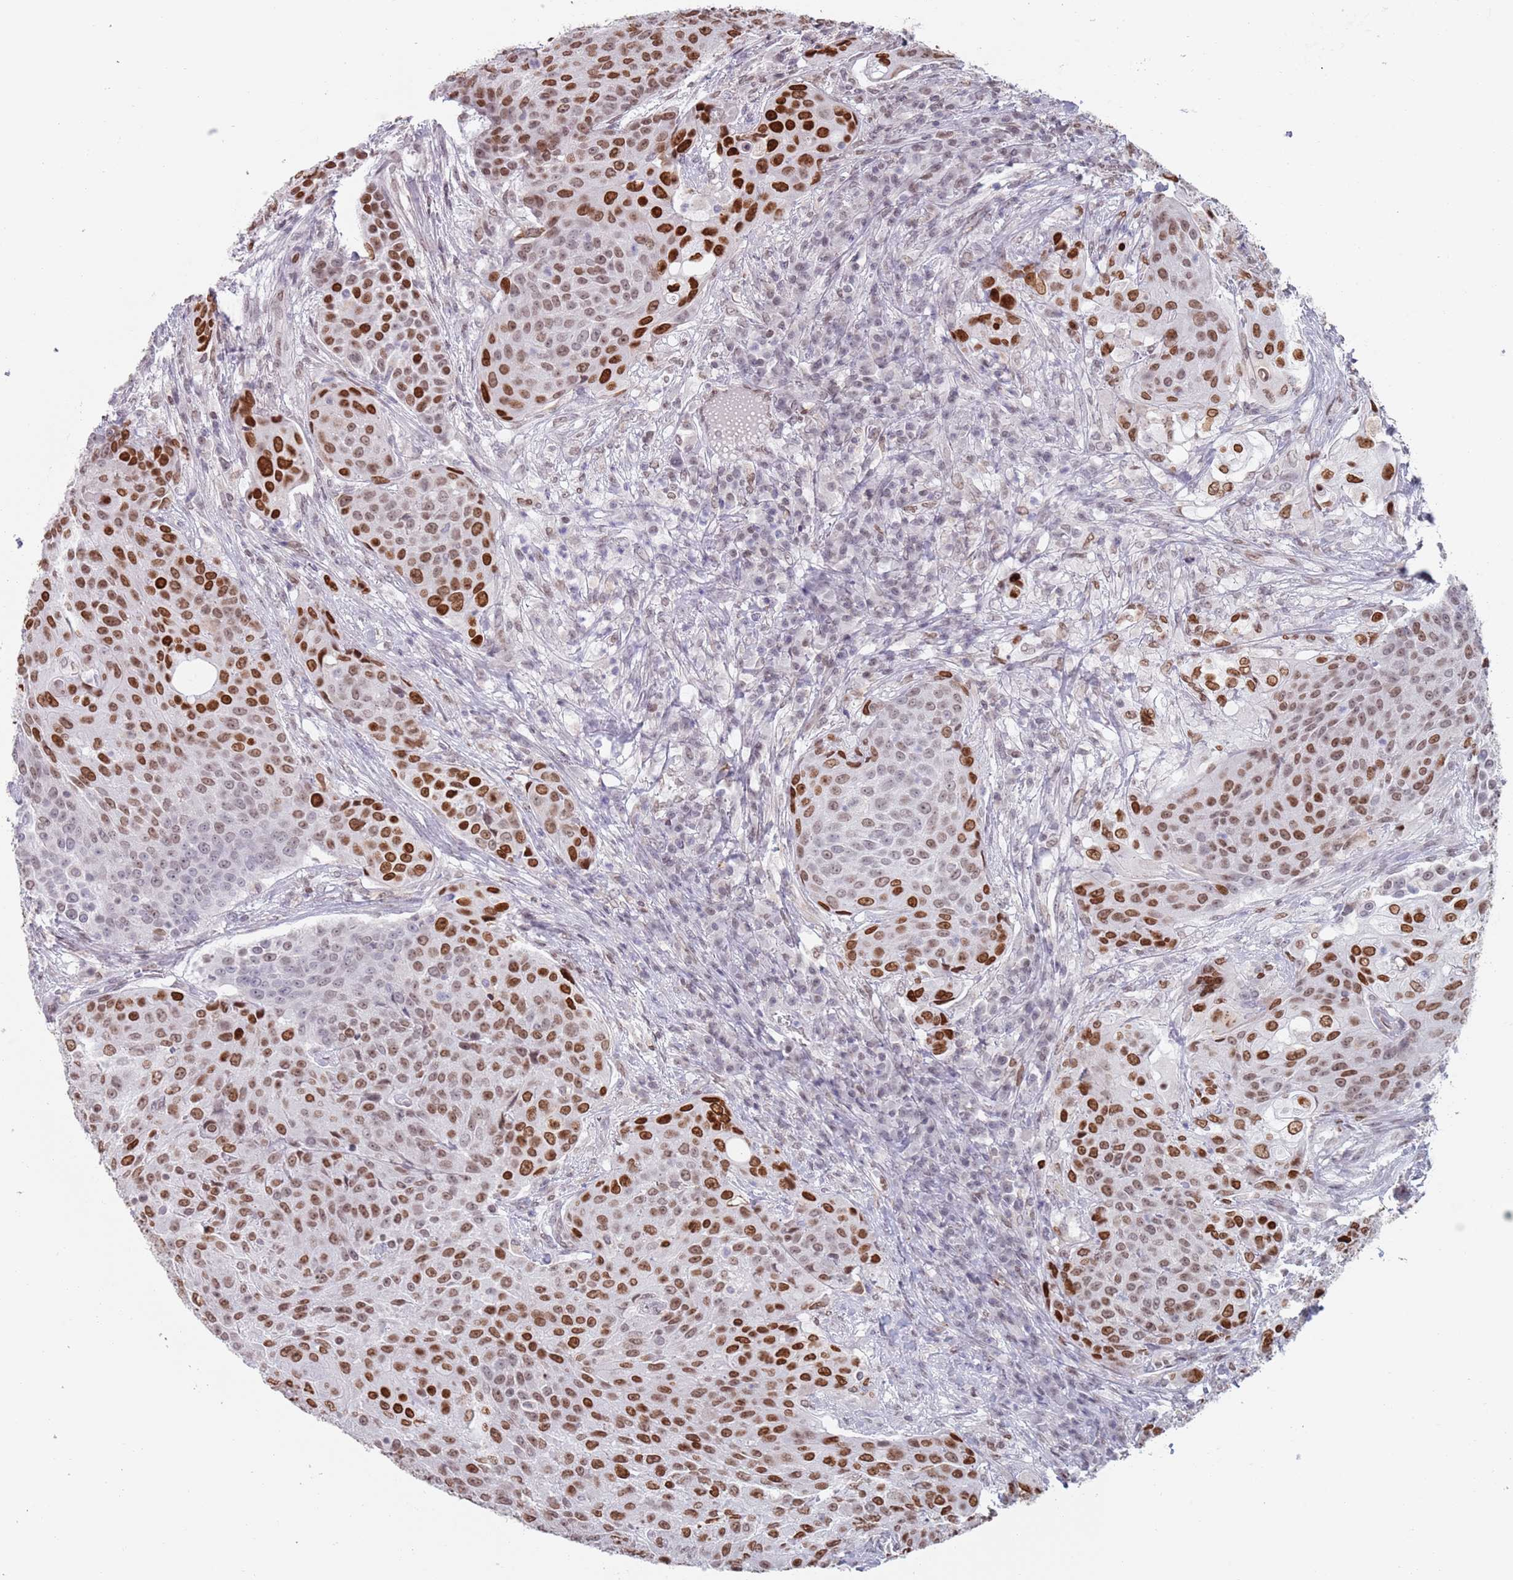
{"staining": {"intensity": "moderate", "quantity": "25%-75%", "location": "nuclear"}, "tissue": "urothelial cancer", "cell_type": "Tumor cells", "image_type": "cancer", "snomed": [{"axis": "morphology", "description": "Urothelial carcinoma, High grade"}, {"axis": "topography", "description": "Urinary bladder"}], "caption": "Human urothelial cancer stained with a protein marker displays moderate staining in tumor cells.", "gene": "MFSD12", "patient": {"sex": "female", "age": 63}}